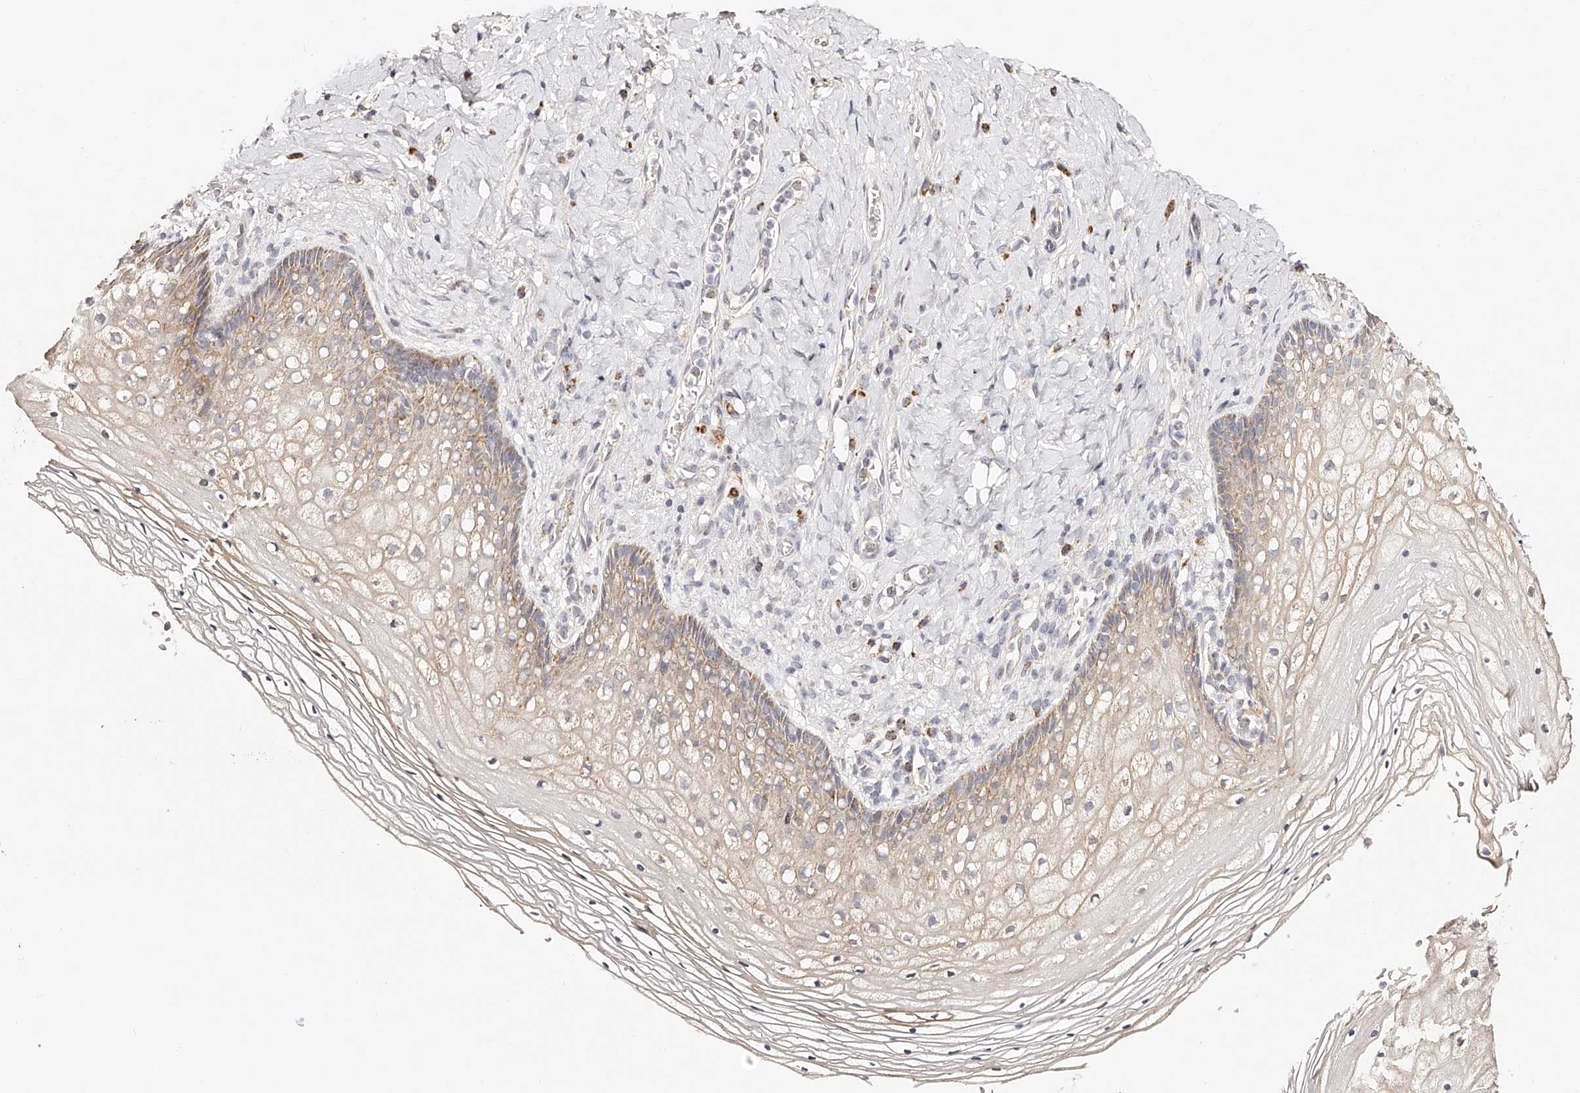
{"staining": {"intensity": "moderate", "quantity": "<25%", "location": "cytoplasmic/membranous"}, "tissue": "vagina", "cell_type": "Squamous epithelial cells", "image_type": "normal", "snomed": [{"axis": "morphology", "description": "Normal tissue, NOS"}, {"axis": "topography", "description": "Vagina"}], "caption": "Squamous epithelial cells reveal low levels of moderate cytoplasmic/membranous positivity in approximately <25% of cells in unremarkable vagina. The protein is stained brown, and the nuclei are stained in blue (DAB IHC with brightfield microscopy, high magnification).", "gene": "NDUFV3", "patient": {"sex": "female", "age": 60}}